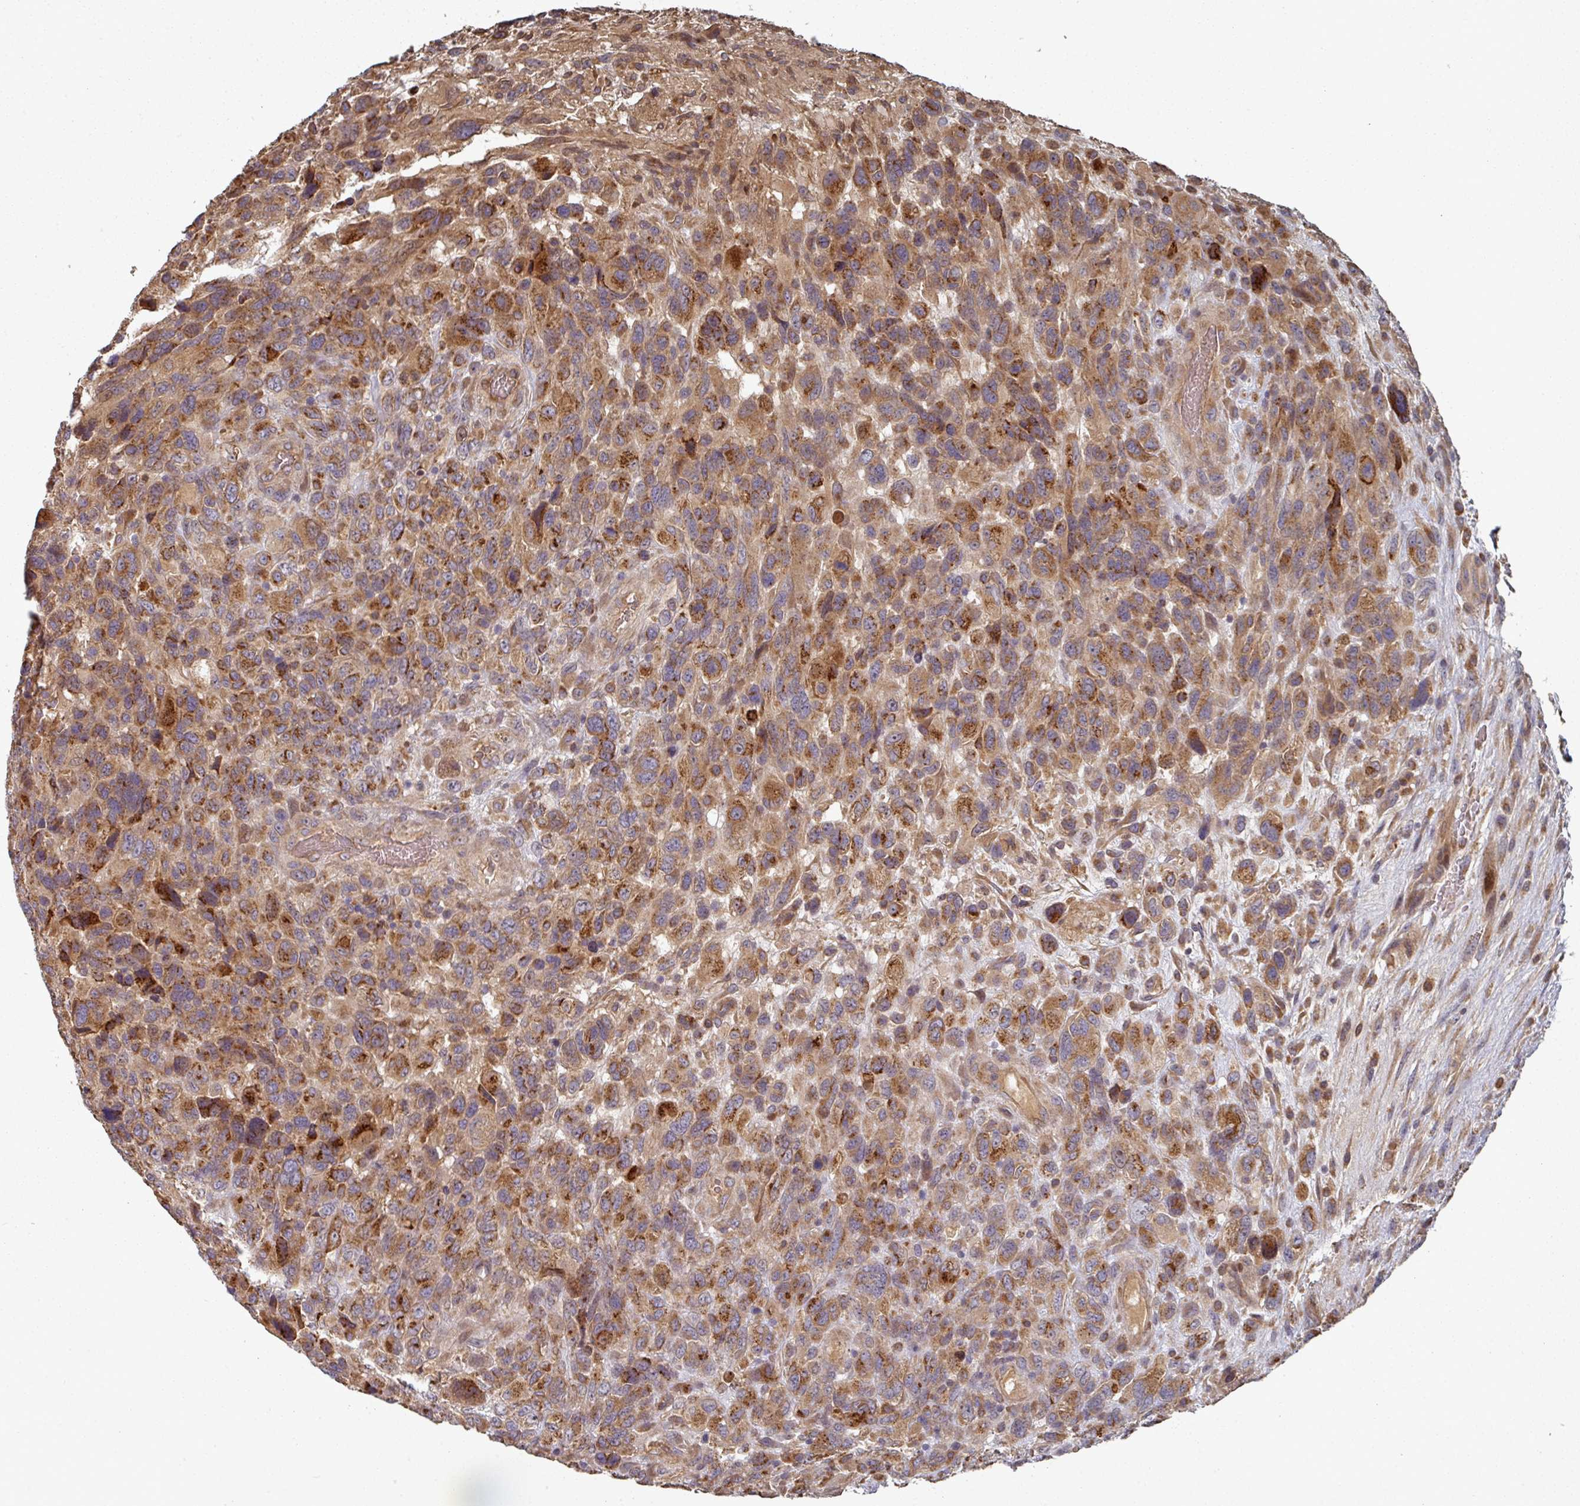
{"staining": {"intensity": "moderate", "quantity": ">75%", "location": "cytoplasmic/membranous"}, "tissue": "glioma", "cell_type": "Tumor cells", "image_type": "cancer", "snomed": [{"axis": "morphology", "description": "Glioma, malignant, High grade"}, {"axis": "topography", "description": "Brain"}], "caption": "Immunohistochemical staining of human malignant glioma (high-grade) exhibits medium levels of moderate cytoplasmic/membranous expression in about >75% of tumor cells. Nuclei are stained in blue.", "gene": "EDEM2", "patient": {"sex": "male", "age": 61}}